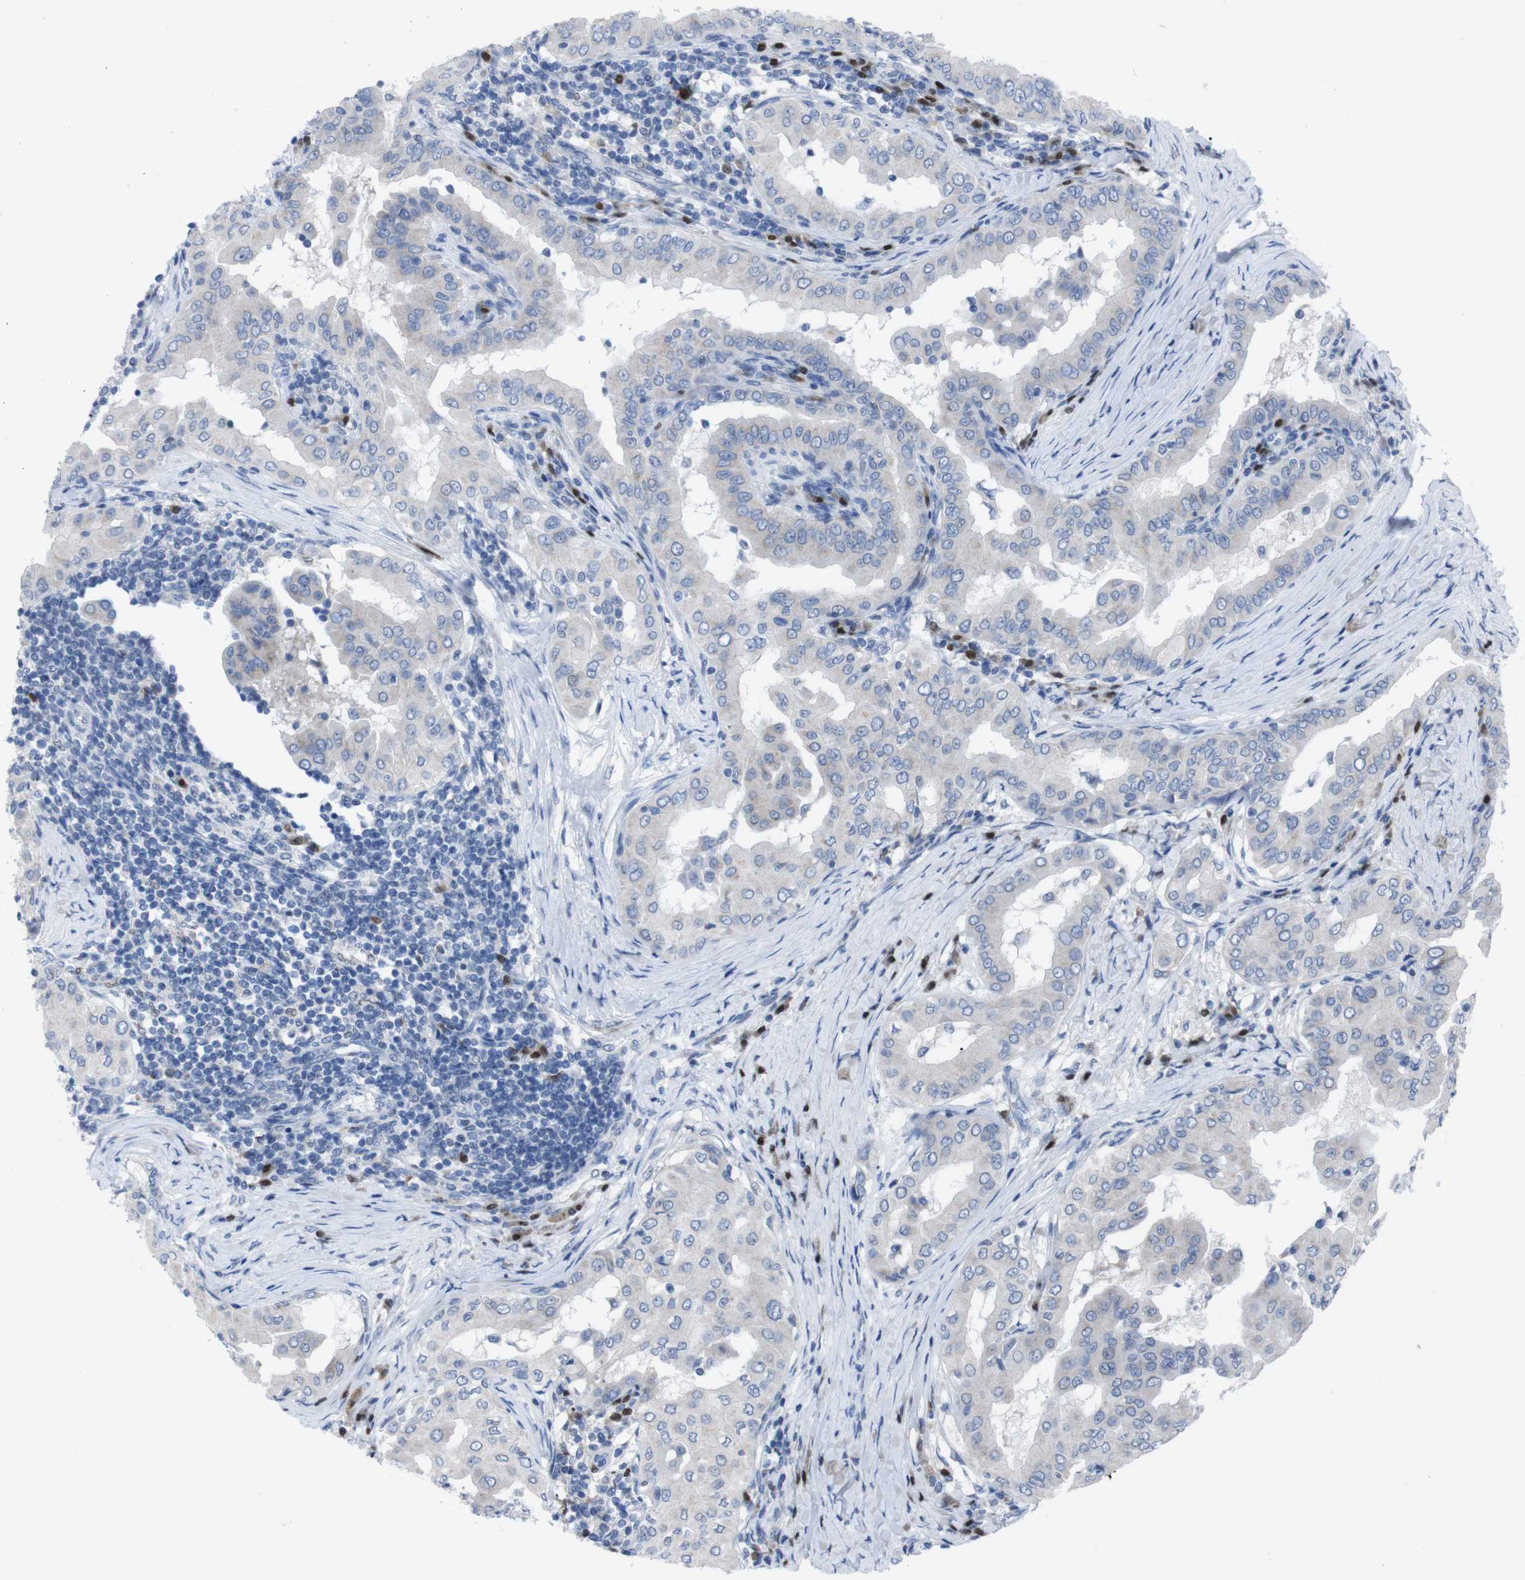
{"staining": {"intensity": "negative", "quantity": "none", "location": "none"}, "tissue": "thyroid cancer", "cell_type": "Tumor cells", "image_type": "cancer", "snomed": [{"axis": "morphology", "description": "Papillary adenocarcinoma, NOS"}, {"axis": "topography", "description": "Thyroid gland"}], "caption": "Micrograph shows no significant protein positivity in tumor cells of papillary adenocarcinoma (thyroid).", "gene": "IRF4", "patient": {"sex": "male", "age": 33}}